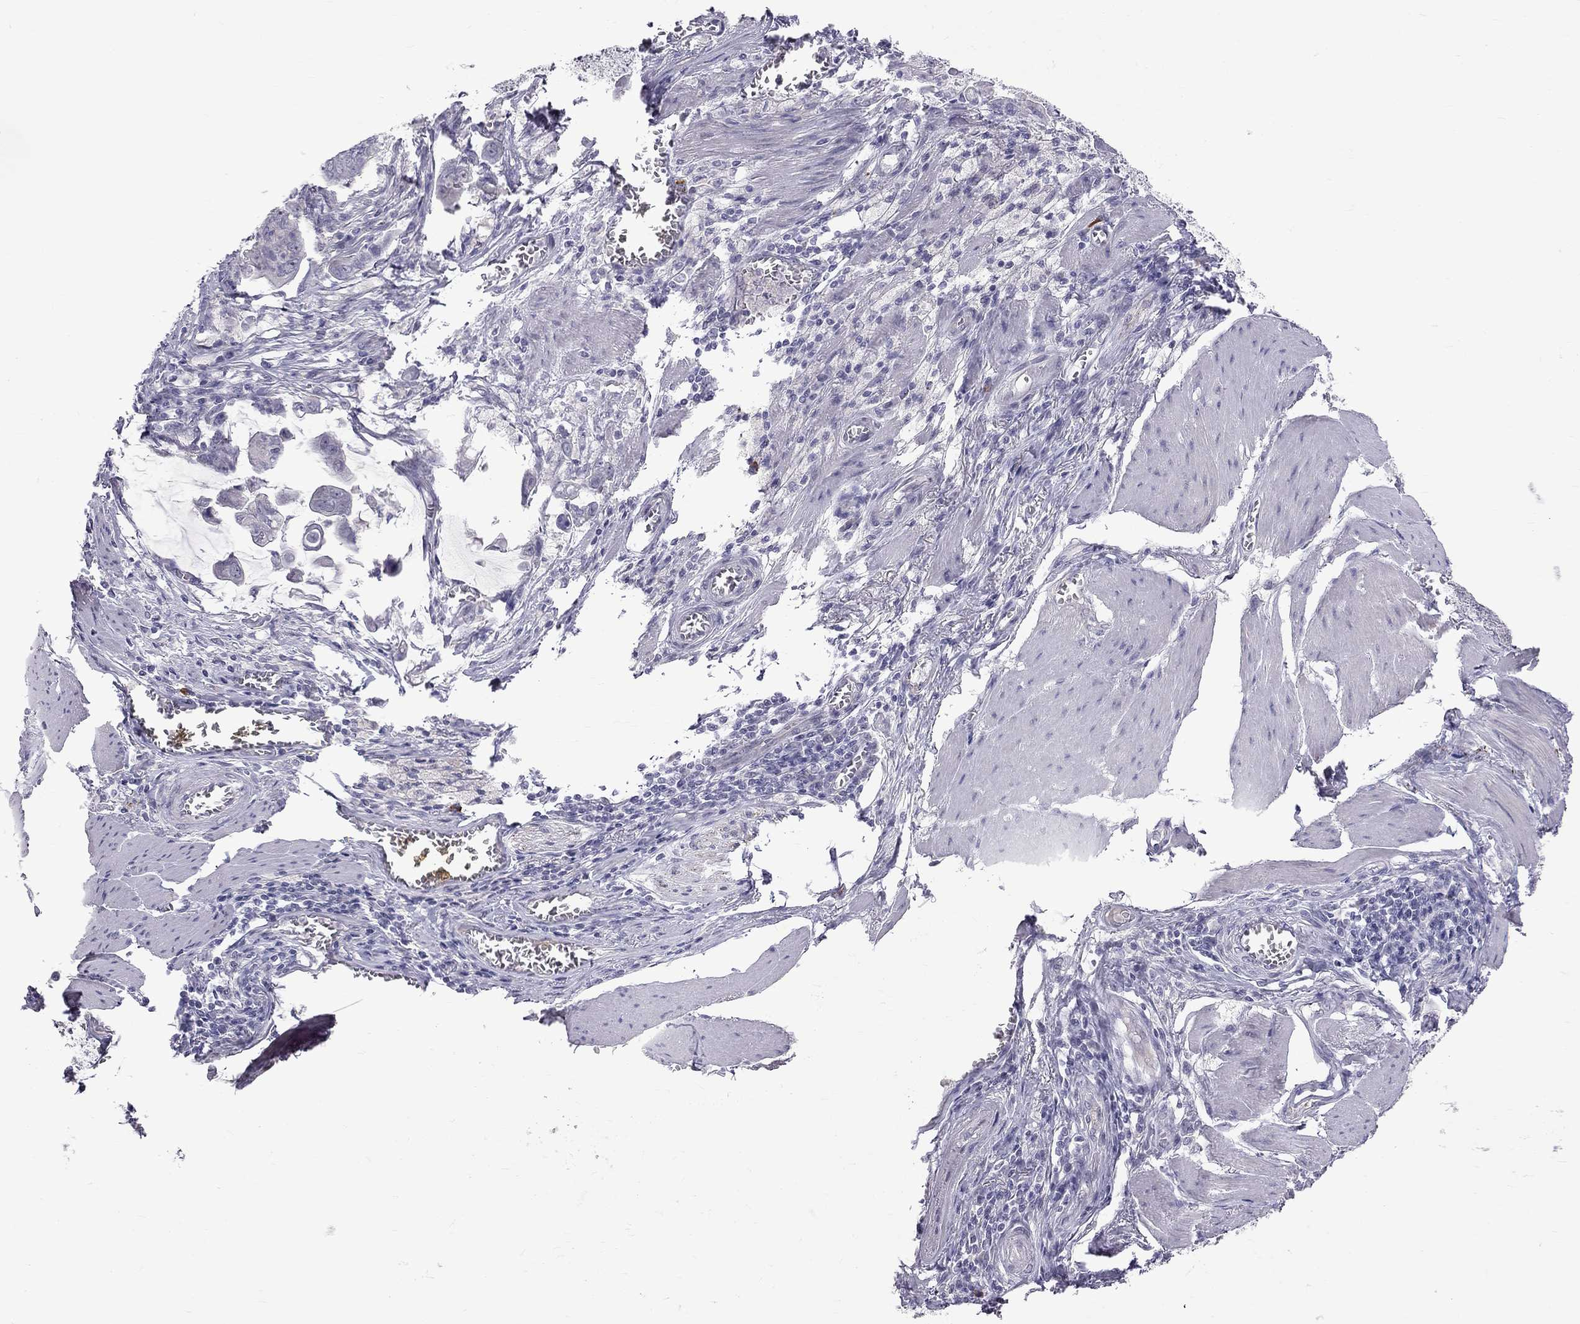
{"staining": {"intensity": "negative", "quantity": "none", "location": "none"}, "tissue": "stomach cancer", "cell_type": "Tumor cells", "image_type": "cancer", "snomed": [{"axis": "morphology", "description": "Adenocarcinoma, NOS"}, {"axis": "topography", "description": "Stomach, upper"}], "caption": "Photomicrograph shows no protein staining in tumor cells of stomach cancer (adenocarcinoma) tissue.", "gene": "RTL9", "patient": {"sex": "male", "age": 80}}